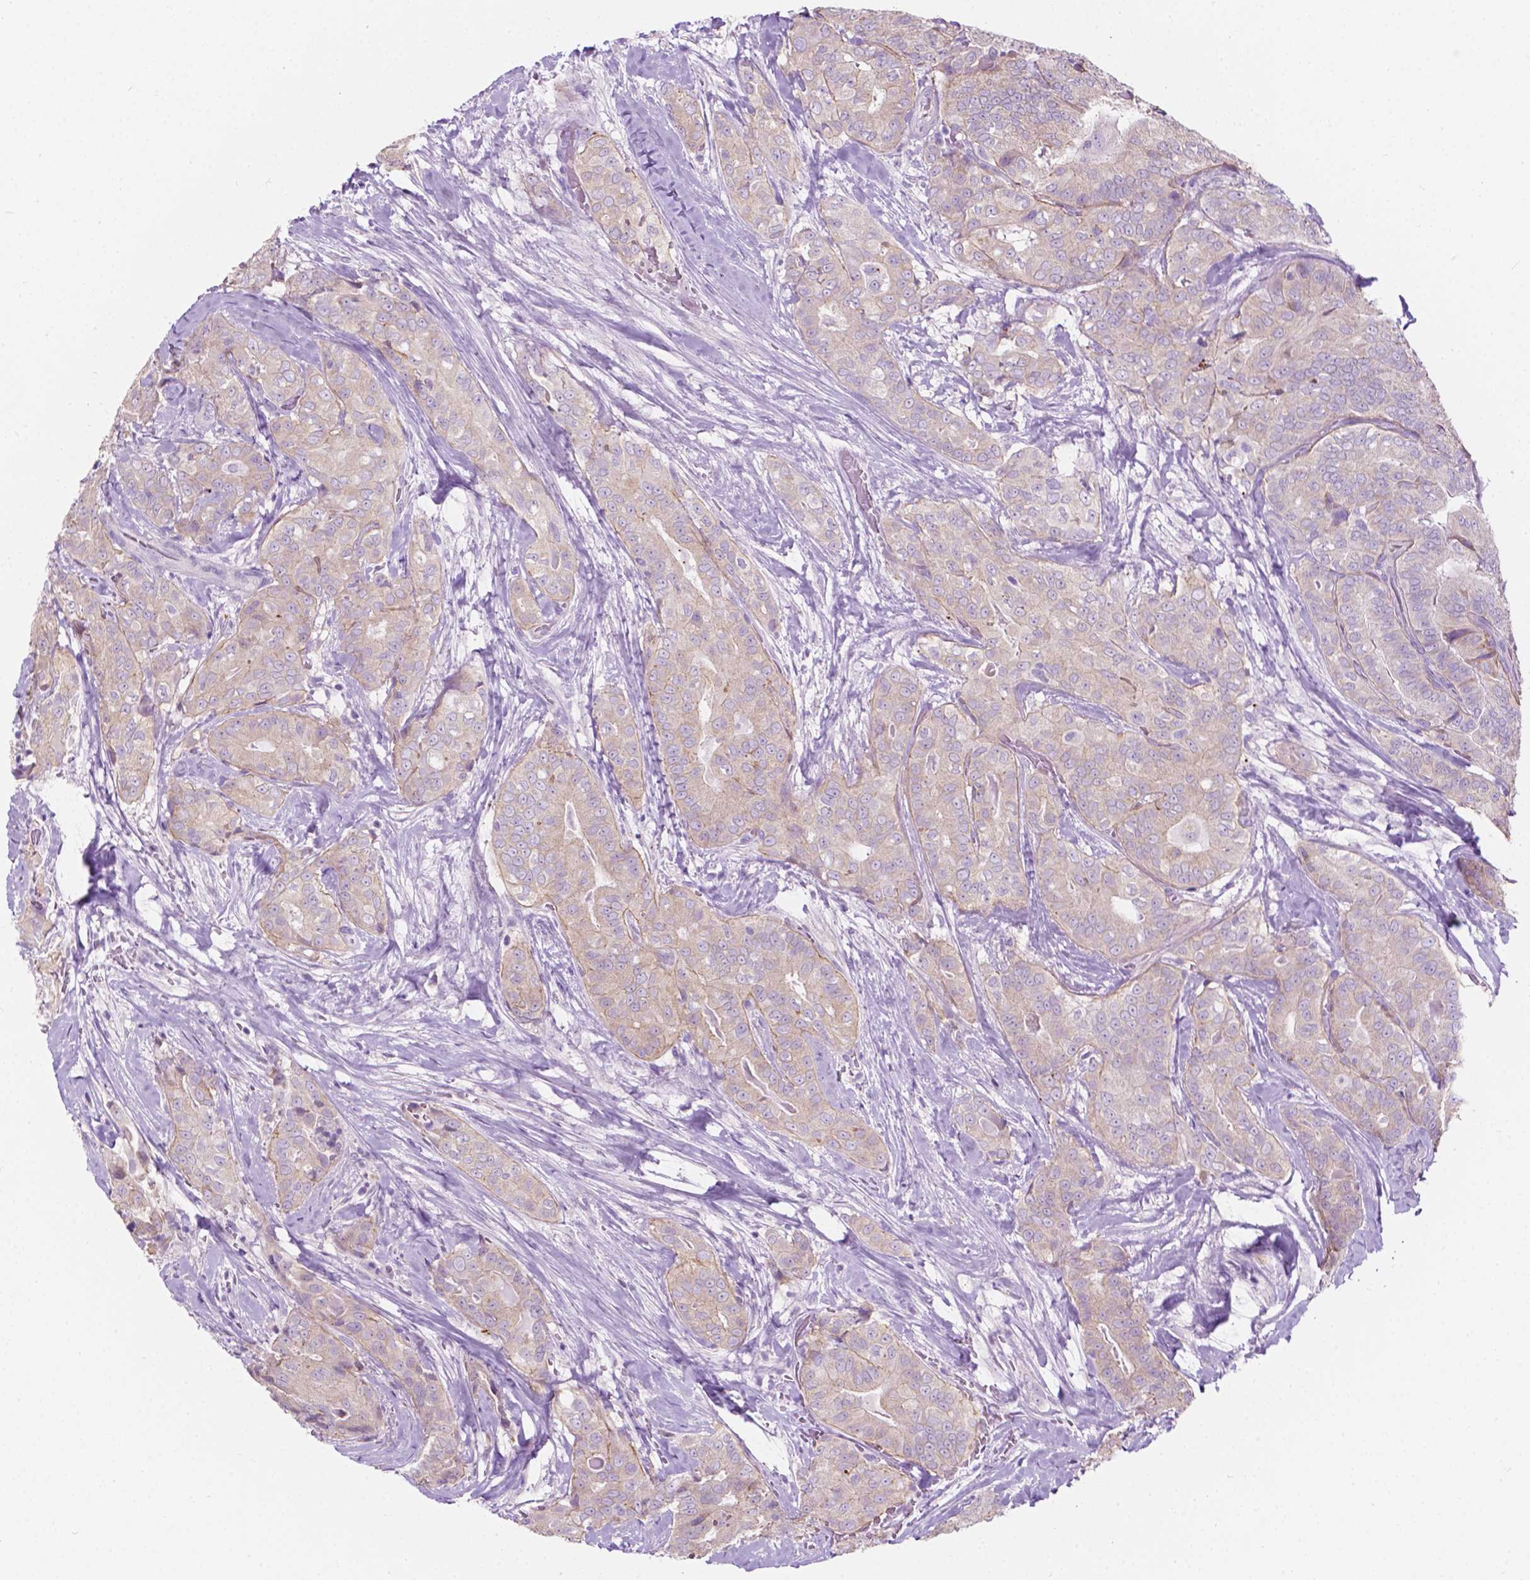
{"staining": {"intensity": "weak", "quantity": "25%-75%", "location": "cytoplasmic/membranous"}, "tissue": "thyroid cancer", "cell_type": "Tumor cells", "image_type": "cancer", "snomed": [{"axis": "morphology", "description": "Papillary adenocarcinoma, NOS"}, {"axis": "topography", "description": "Thyroid gland"}], "caption": "This is an image of immunohistochemistry staining of thyroid papillary adenocarcinoma, which shows weak staining in the cytoplasmic/membranous of tumor cells.", "gene": "NOS1AP", "patient": {"sex": "male", "age": 61}}